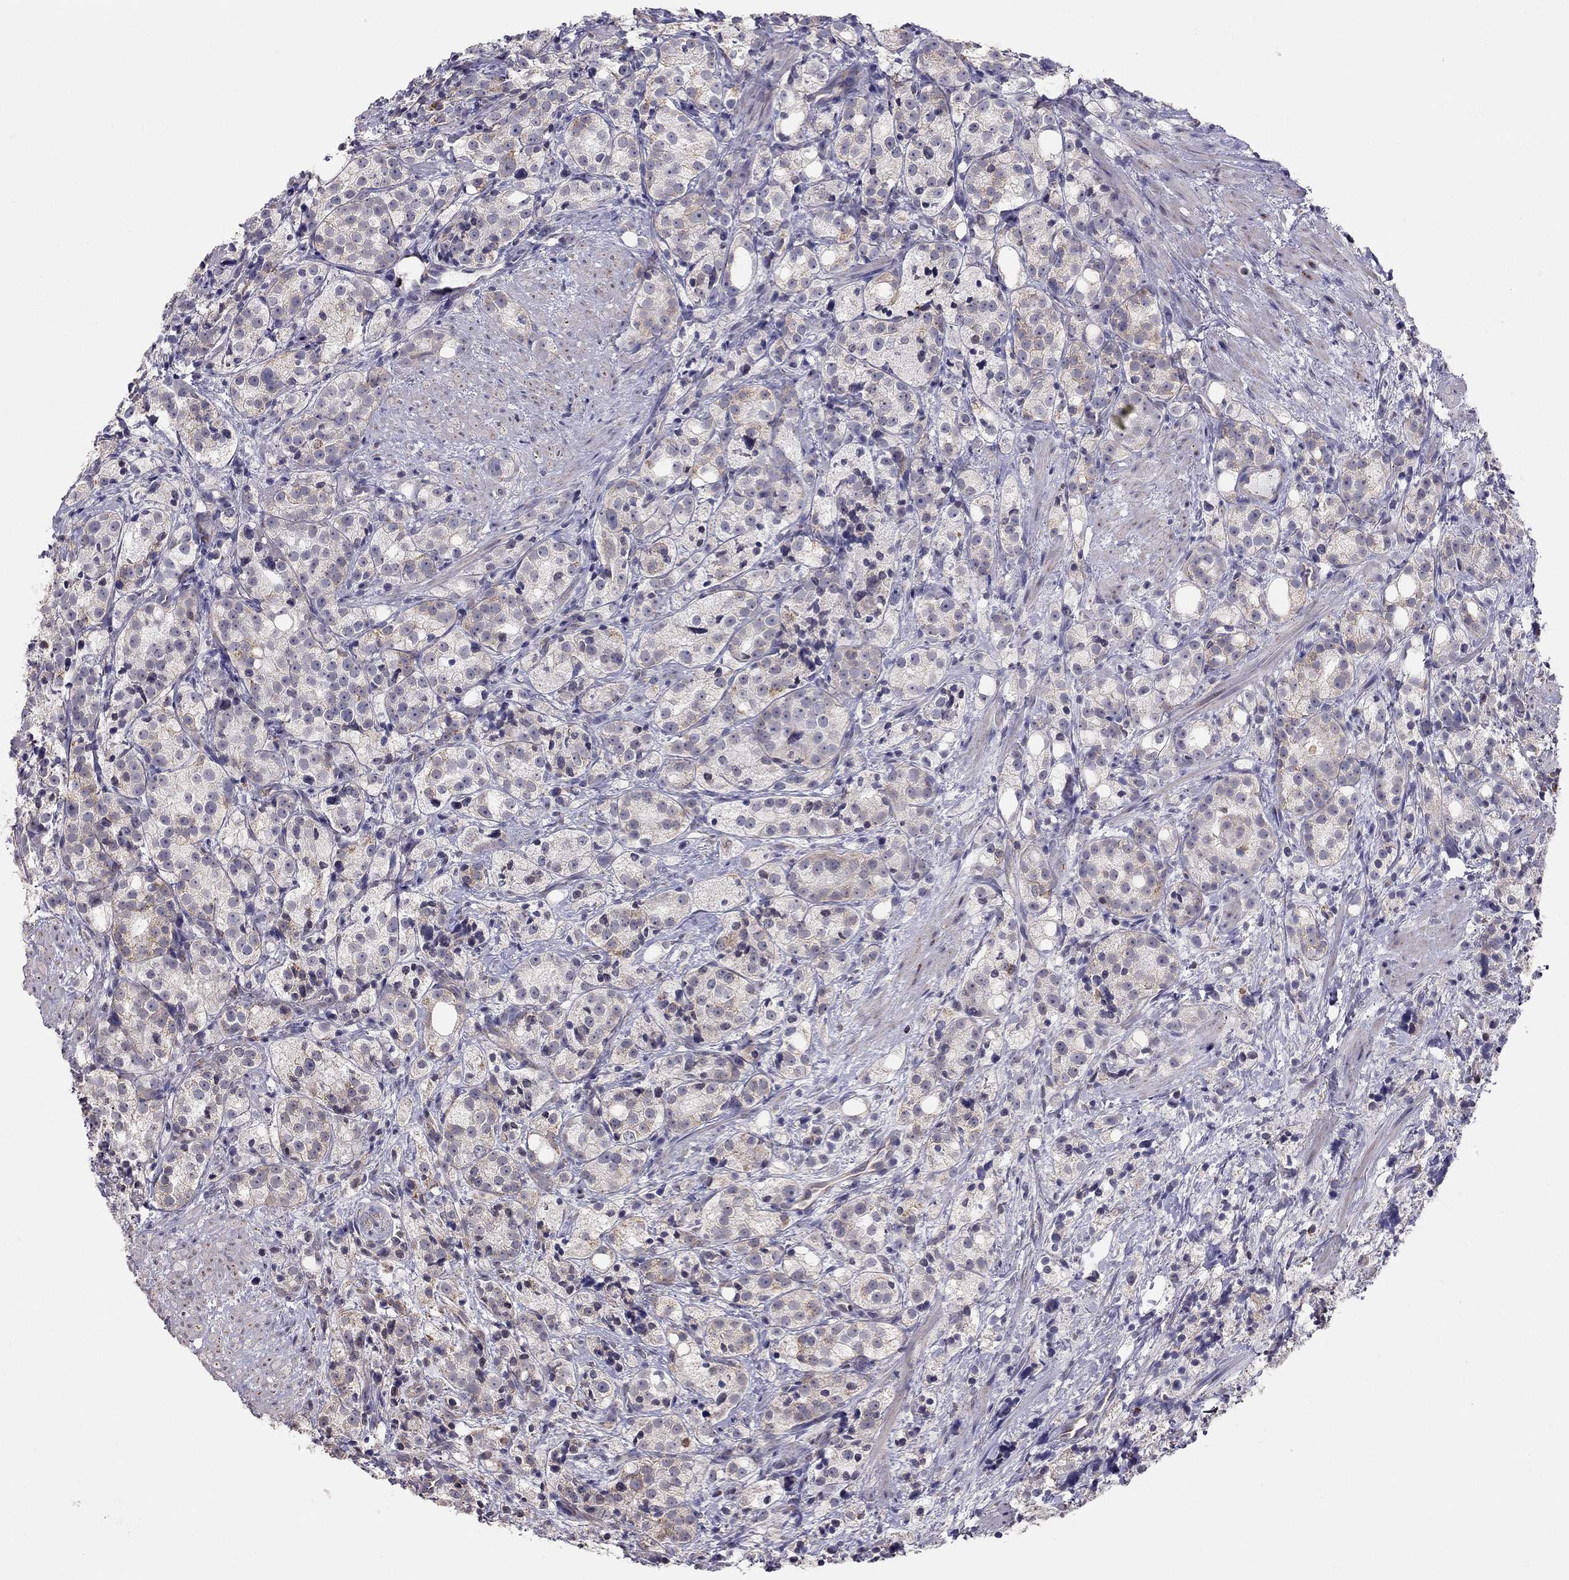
{"staining": {"intensity": "weak", "quantity": ">75%", "location": "cytoplasmic/membranous"}, "tissue": "prostate cancer", "cell_type": "Tumor cells", "image_type": "cancer", "snomed": [{"axis": "morphology", "description": "Adenocarcinoma, High grade"}, {"axis": "topography", "description": "Prostate"}], "caption": "Weak cytoplasmic/membranous positivity for a protein is present in about >75% of tumor cells of high-grade adenocarcinoma (prostate) using immunohistochemistry (IHC).", "gene": "LRIT3", "patient": {"sex": "male", "age": 53}}